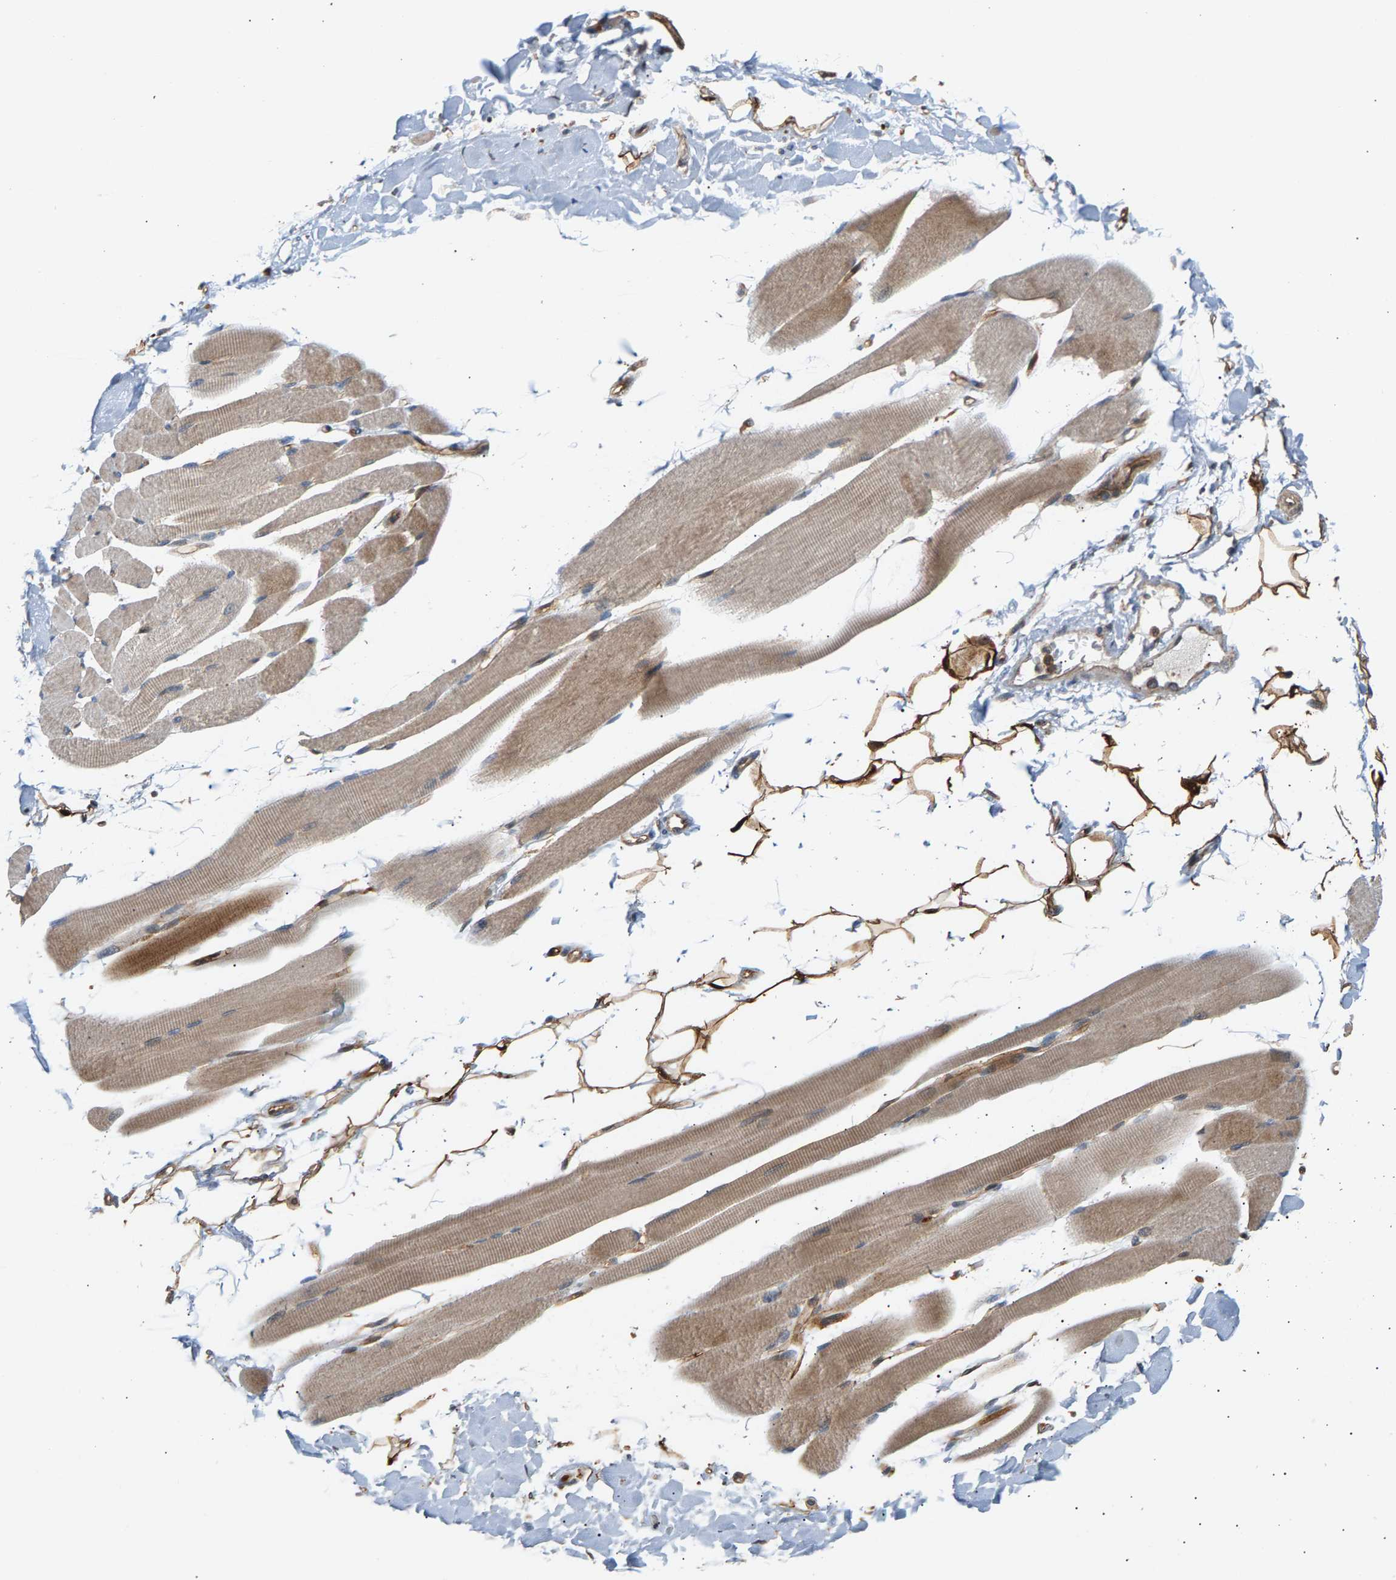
{"staining": {"intensity": "moderate", "quantity": ">75%", "location": "cytoplasmic/membranous"}, "tissue": "skeletal muscle", "cell_type": "Myocytes", "image_type": "normal", "snomed": [{"axis": "morphology", "description": "Normal tissue, NOS"}, {"axis": "topography", "description": "Skeletal muscle"}, {"axis": "topography", "description": "Peripheral nerve tissue"}], "caption": "This micrograph reveals normal skeletal muscle stained with immunohistochemistry (IHC) to label a protein in brown. The cytoplasmic/membranous of myocytes show moderate positivity for the protein. Nuclei are counter-stained blue.", "gene": "MAP2K5", "patient": {"sex": "female", "age": 84}}